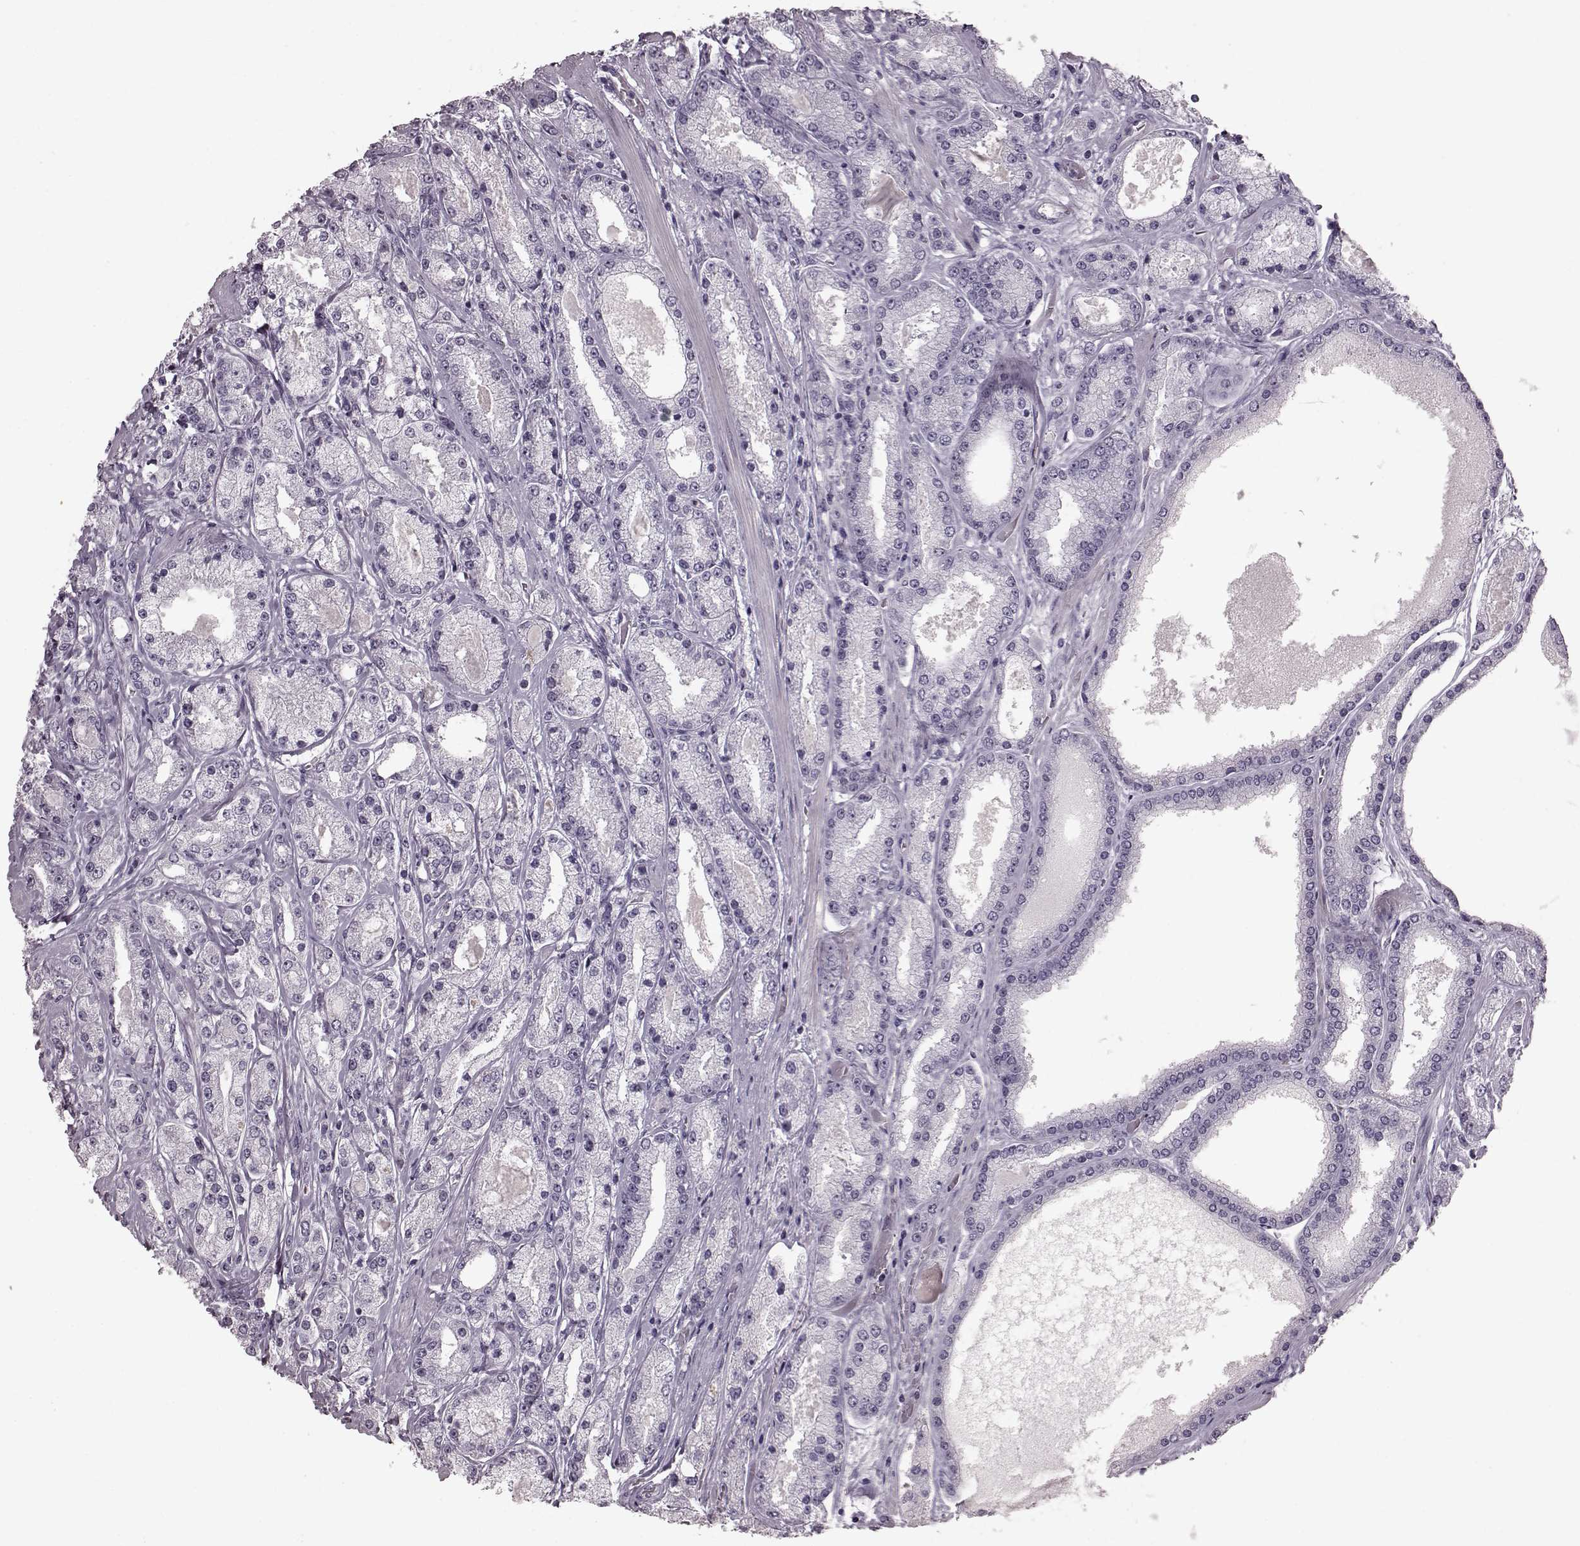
{"staining": {"intensity": "negative", "quantity": "none", "location": "none"}, "tissue": "prostate cancer", "cell_type": "Tumor cells", "image_type": "cancer", "snomed": [{"axis": "morphology", "description": "Adenocarcinoma, High grade"}, {"axis": "topography", "description": "Prostate"}], "caption": "A histopathology image of prostate adenocarcinoma (high-grade) stained for a protein shows no brown staining in tumor cells.", "gene": "CRYBA2", "patient": {"sex": "male", "age": 67}}